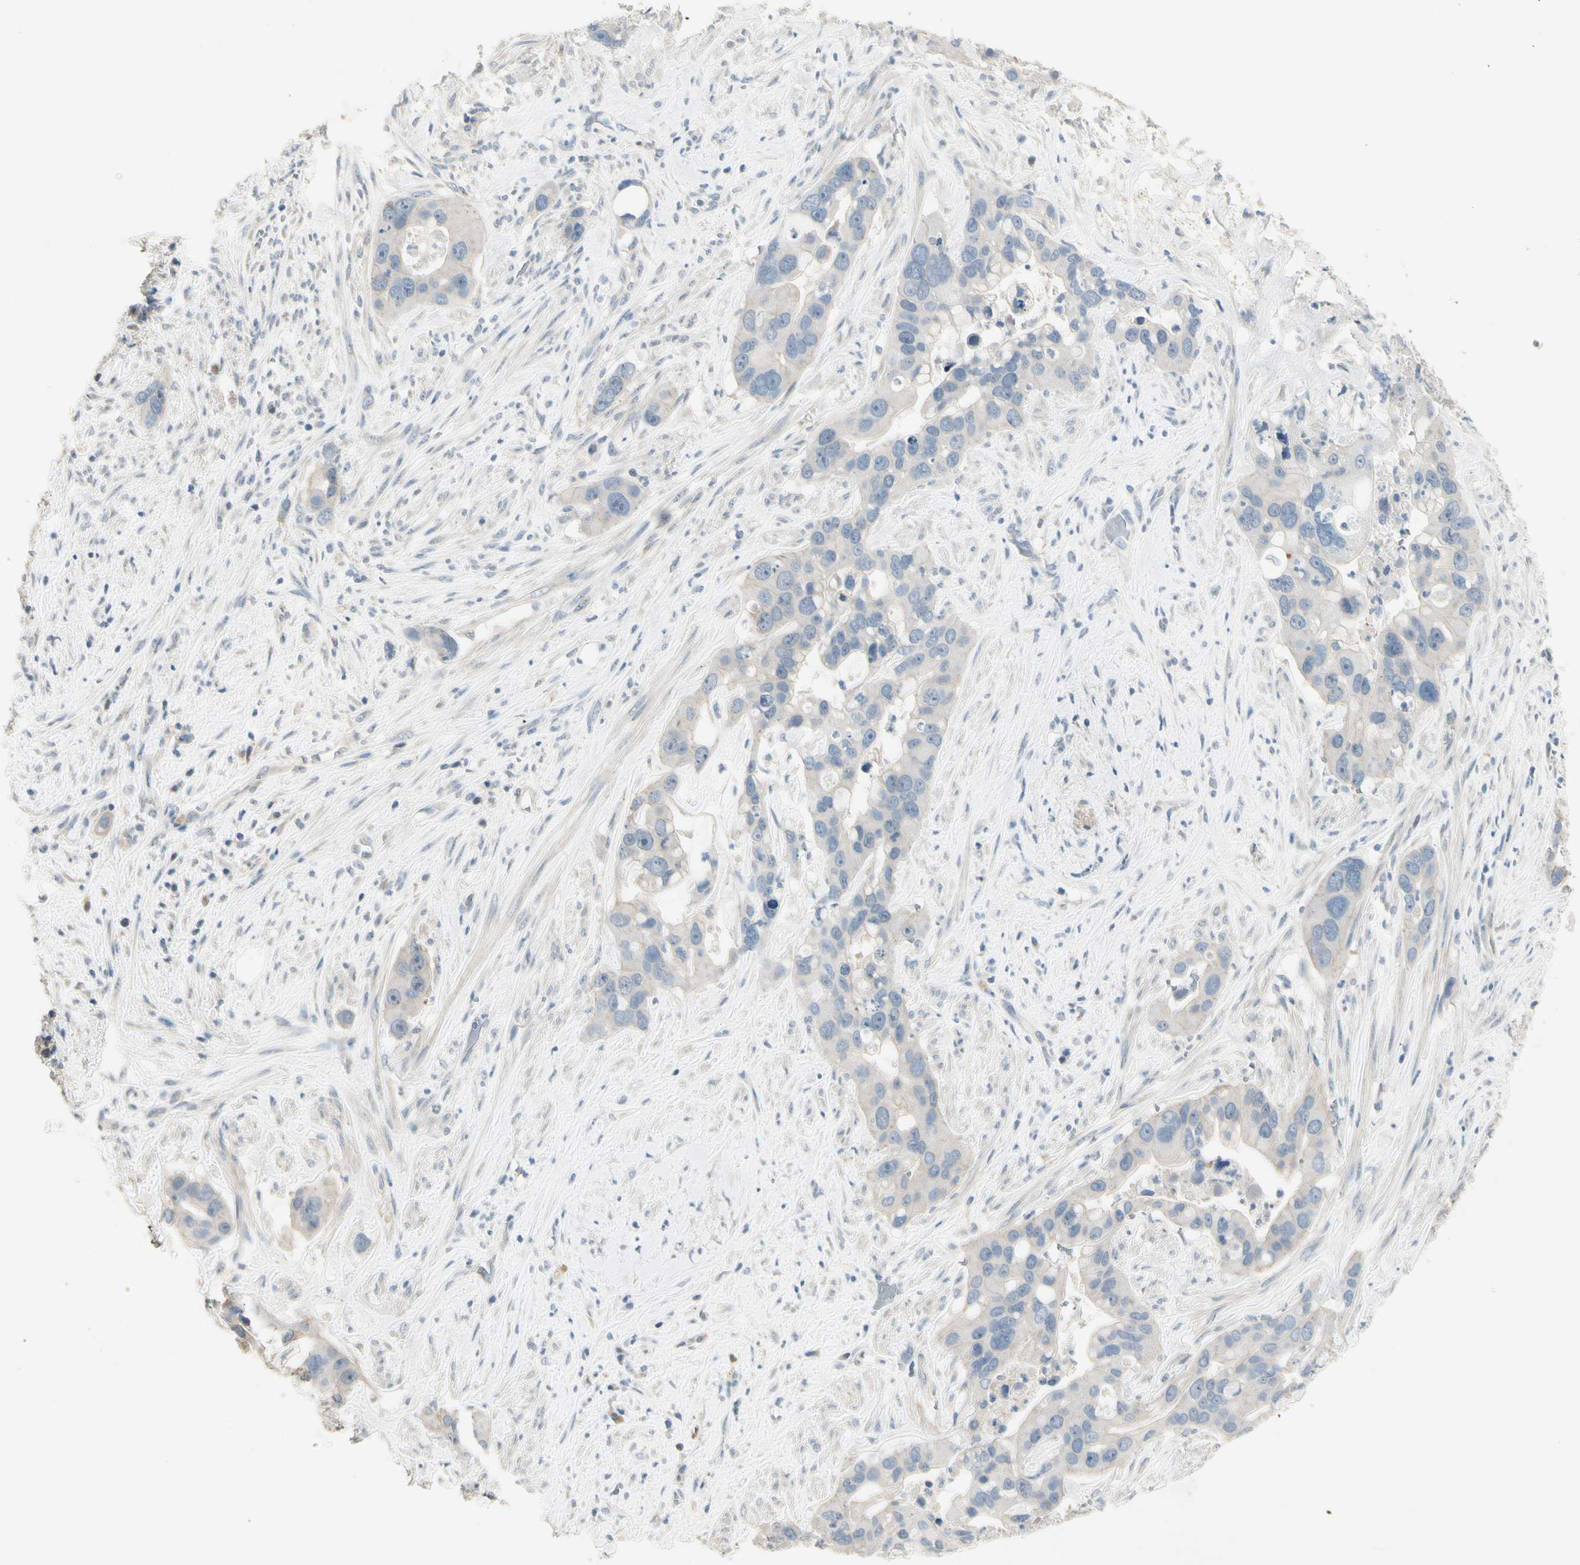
{"staining": {"intensity": "weak", "quantity": "<25%", "location": "cytoplasmic/membranous"}, "tissue": "liver cancer", "cell_type": "Tumor cells", "image_type": "cancer", "snomed": [{"axis": "morphology", "description": "Cholangiocarcinoma"}, {"axis": "topography", "description": "Liver"}], "caption": "An IHC micrograph of liver cholangiocarcinoma is shown. There is no staining in tumor cells of liver cholangiocarcinoma. (DAB immunohistochemistry, high magnification).", "gene": "SPINK4", "patient": {"sex": "female", "age": 65}}